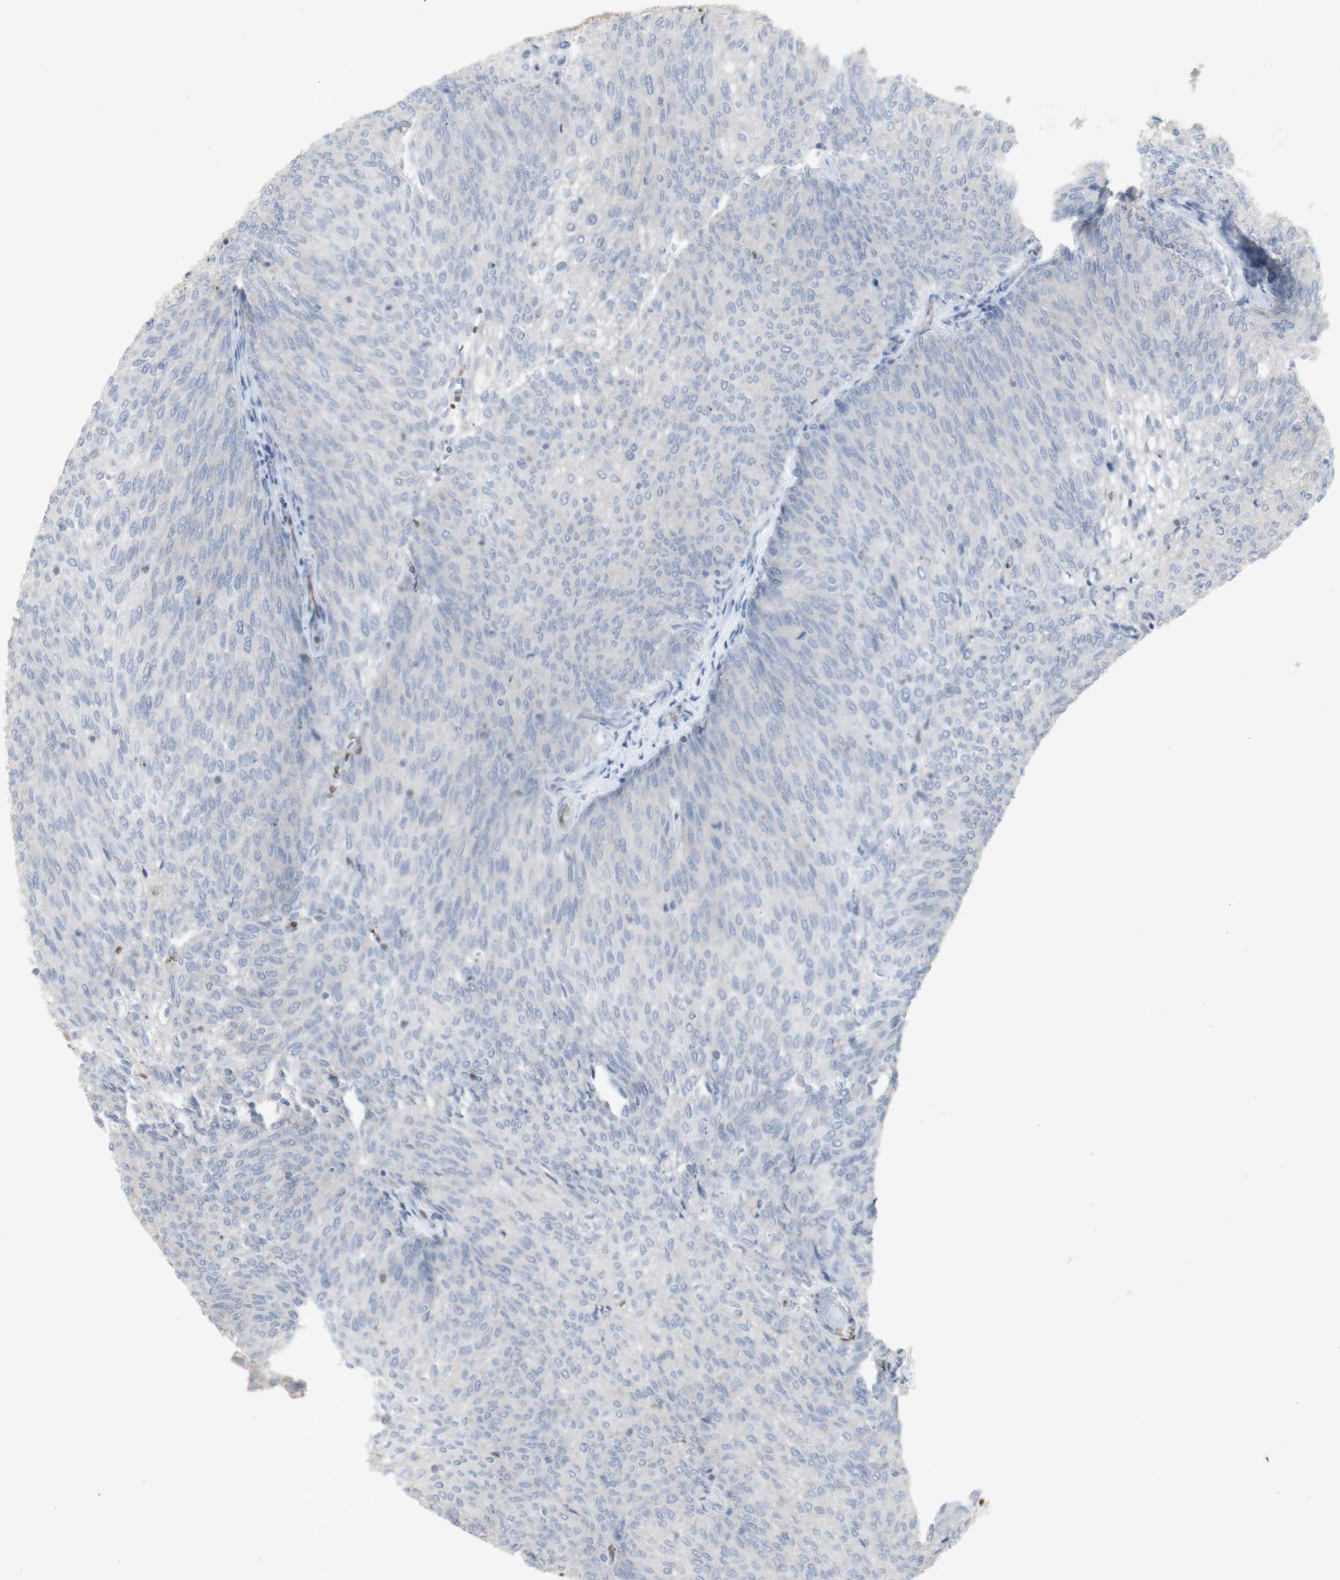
{"staining": {"intensity": "negative", "quantity": "none", "location": "none"}, "tissue": "urothelial cancer", "cell_type": "Tumor cells", "image_type": "cancer", "snomed": [{"axis": "morphology", "description": "Urothelial carcinoma, Low grade"}, {"axis": "topography", "description": "Urinary bladder"}], "caption": "Urothelial cancer stained for a protein using immunohistochemistry displays no positivity tumor cells.", "gene": "INS", "patient": {"sex": "female", "age": 79}}